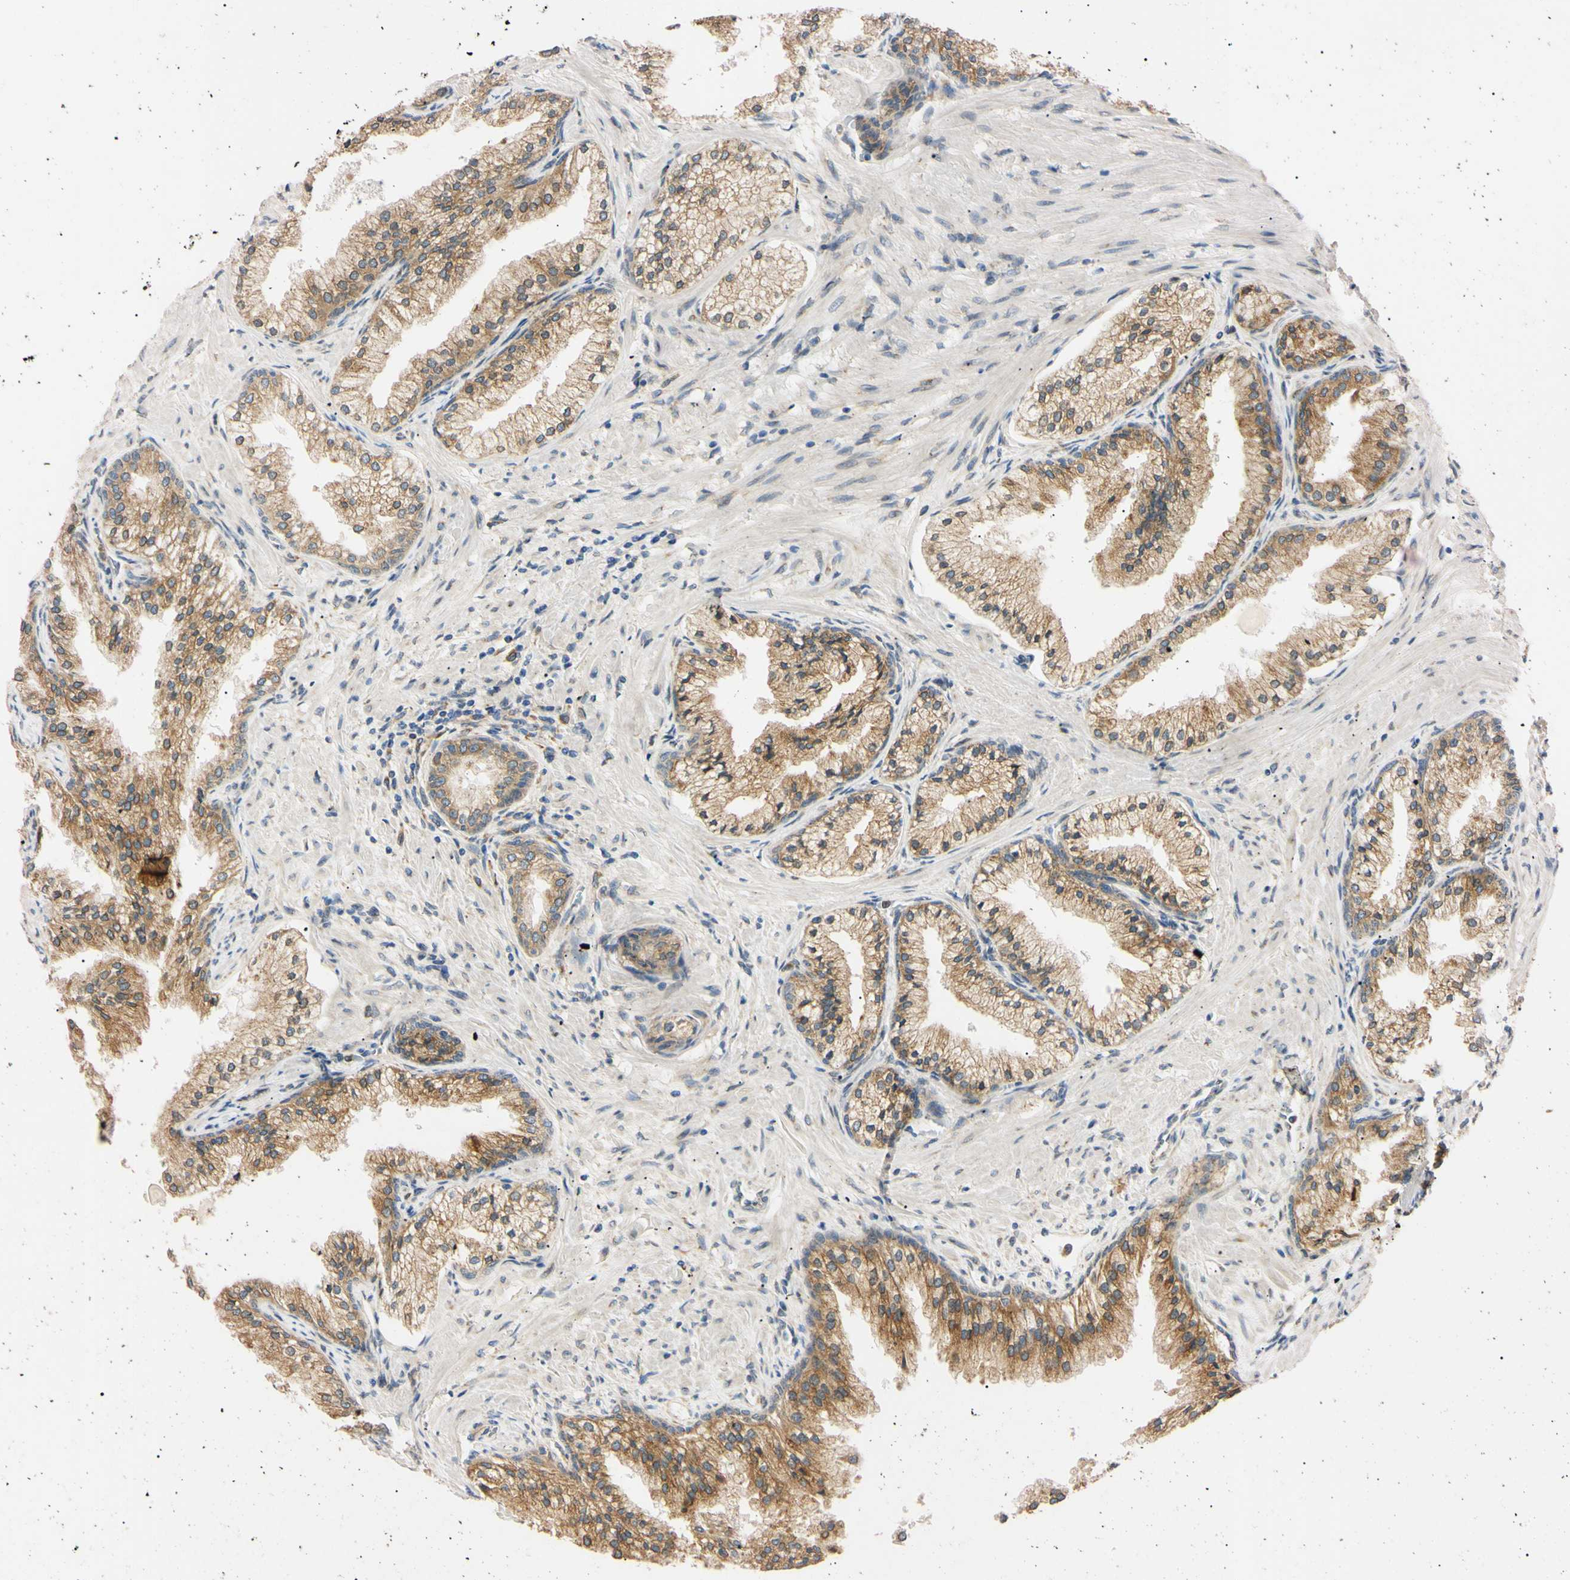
{"staining": {"intensity": "moderate", "quantity": ">75%", "location": "cytoplasmic/membranous"}, "tissue": "prostate cancer", "cell_type": "Tumor cells", "image_type": "cancer", "snomed": [{"axis": "morphology", "description": "Adenocarcinoma, High grade"}, {"axis": "topography", "description": "Prostate"}], "caption": "Immunohistochemistry histopathology image of neoplastic tissue: human high-grade adenocarcinoma (prostate) stained using immunohistochemistry (IHC) demonstrates medium levels of moderate protein expression localized specifically in the cytoplasmic/membranous of tumor cells, appearing as a cytoplasmic/membranous brown color.", "gene": "IER3IP1", "patient": {"sex": "male", "age": 58}}